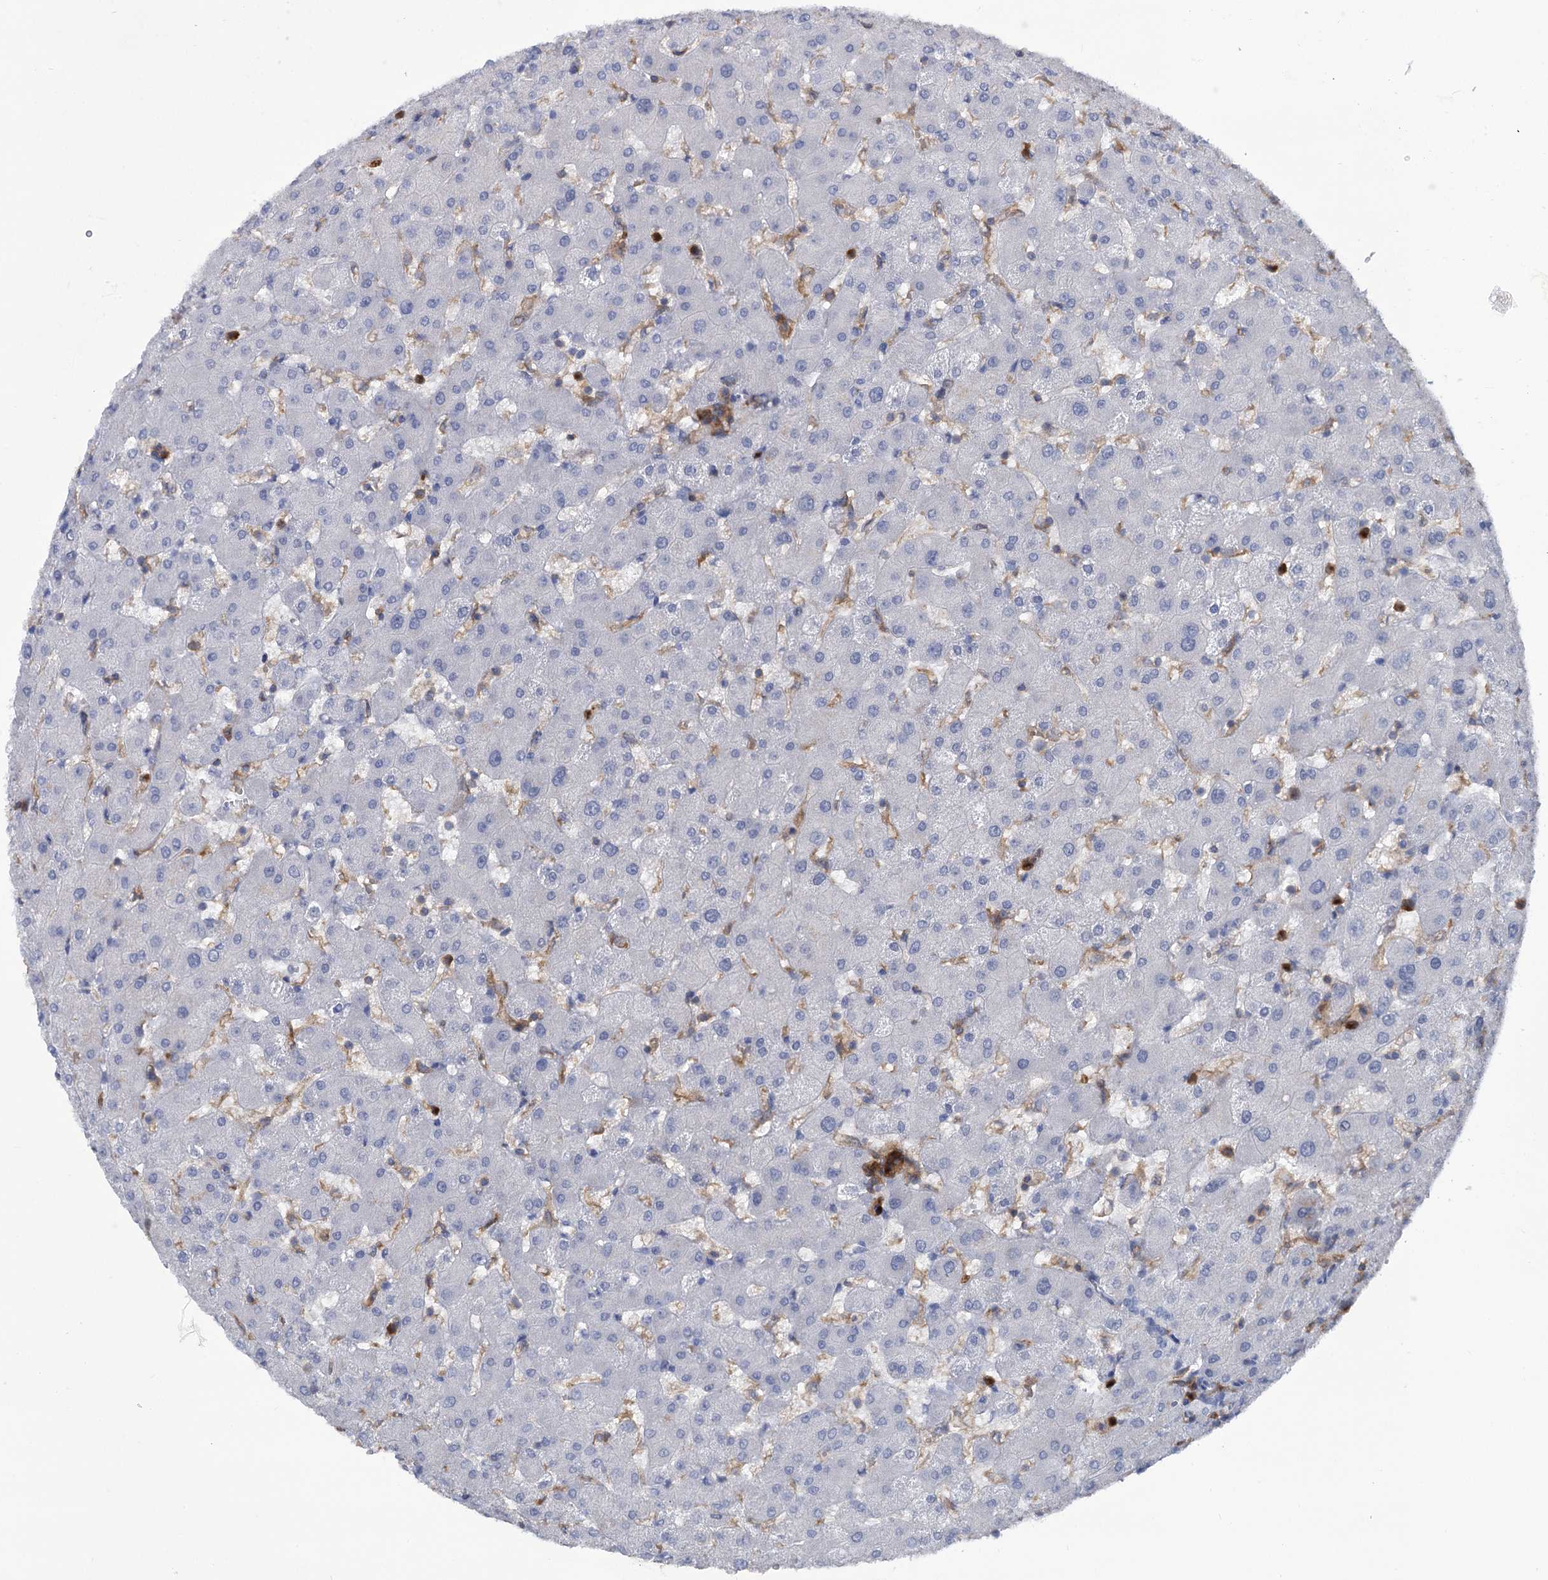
{"staining": {"intensity": "negative", "quantity": "none", "location": "none"}, "tissue": "liver", "cell_type": "Cholangiocytes", "image_type": "normal", "snomed": [{"axis": "morphology", "description": "Normal tissue, NOS"}, {"axis": "topography", "description": "Liver"}], "caption": "Immunohistochemistry (IHC) image of benign liver stained for a protein (brown), which reveals no positivity in cholangiocytes. (Stains: DAB IHC with hematoxylin counter stain, Microscopy: brightfield microscopy at high magnification).", "gene": "RHOG", "patient": {"sex": "female", "age": 63}}